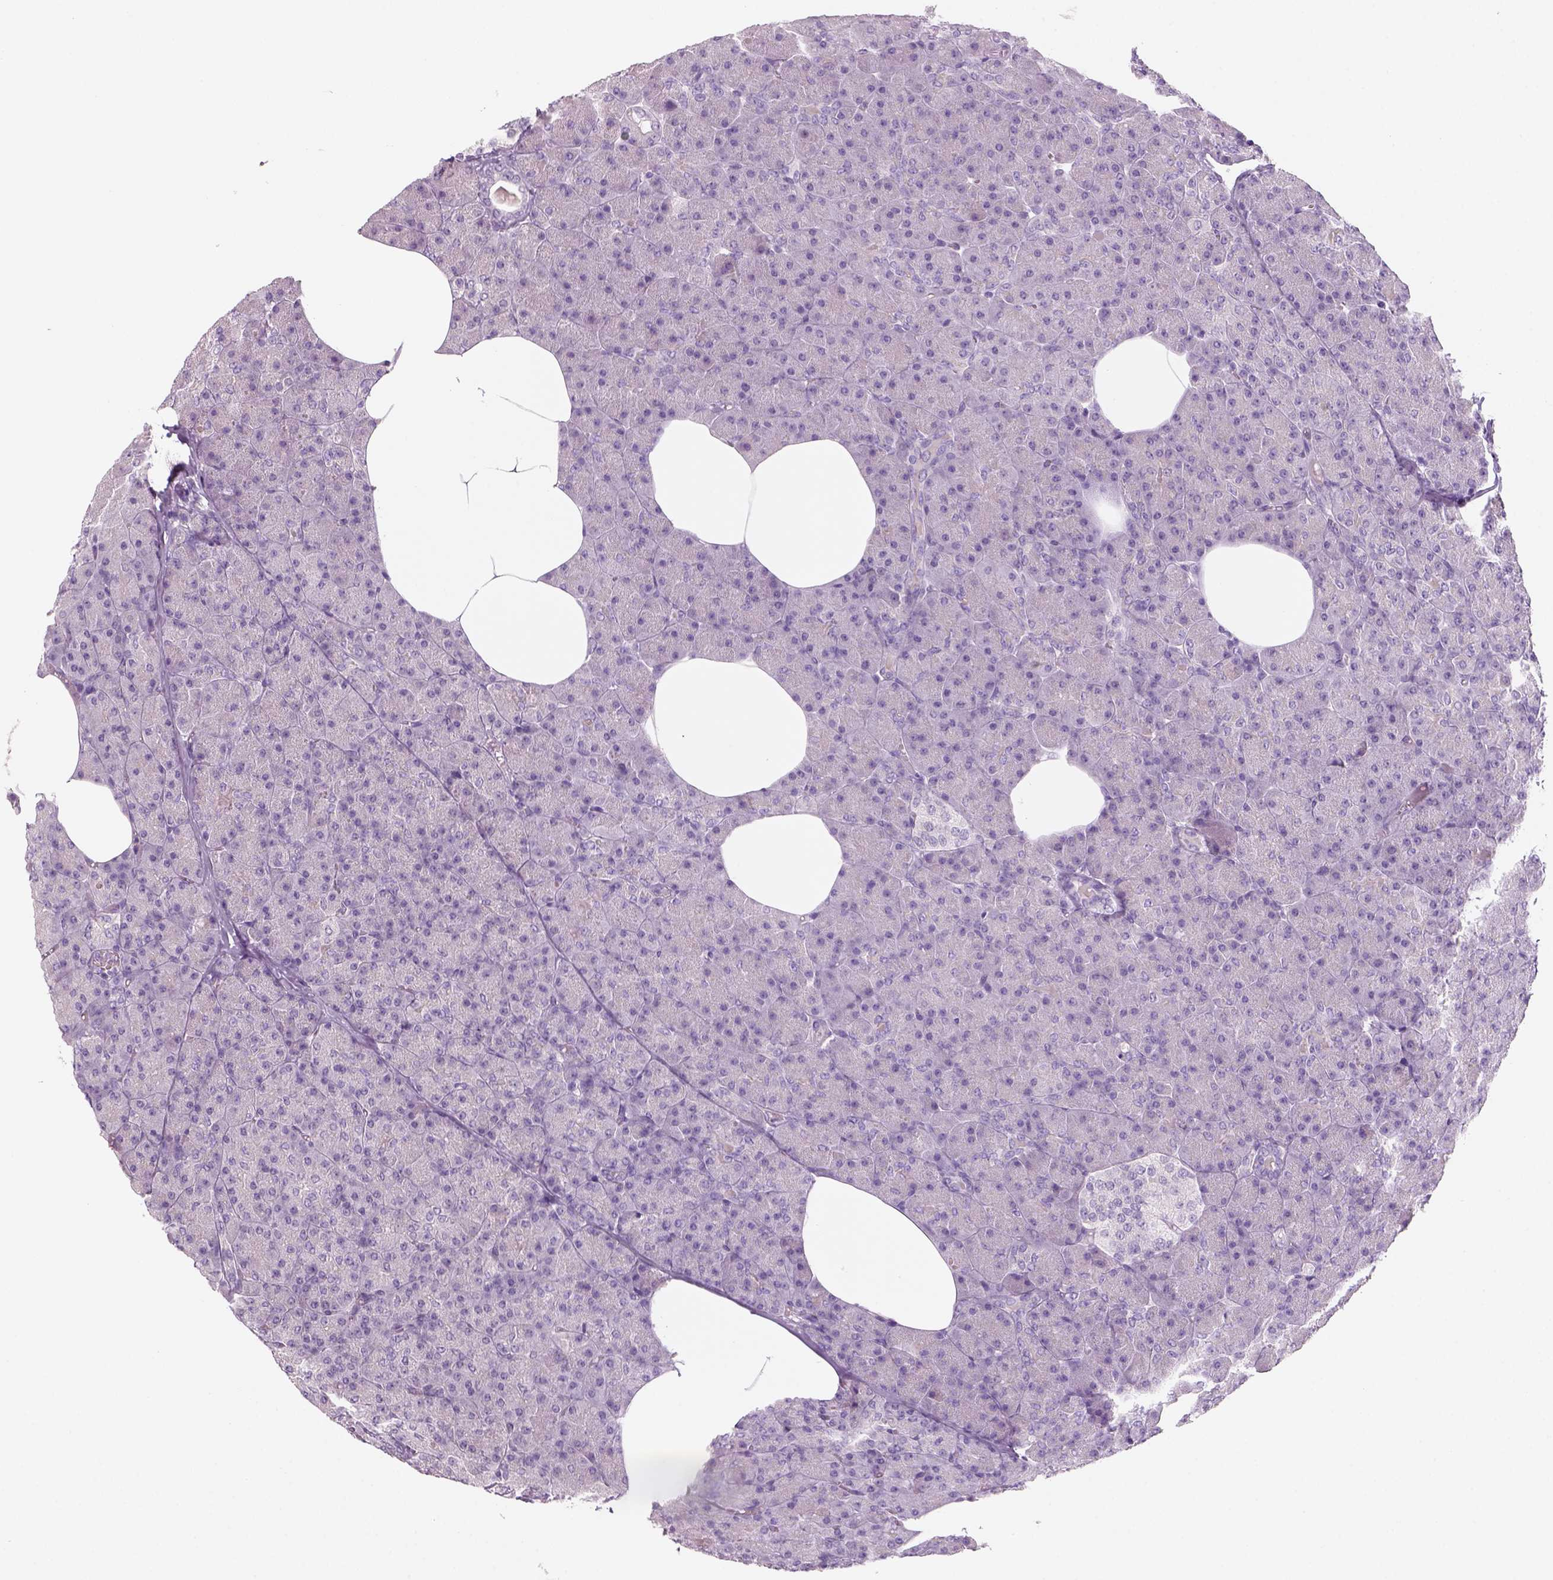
{"staining": {"intensity": "negative", "quantity": "none", "location": "none"}, "tissue": "pancreas", "cell_type": "Exocrine glandular cells", "image_type": "normal", "snomed": [{"axis": "morphology", "description": "Normal tissue, NOS"}, {"axis": "topography", "description": "Pancreas"}], "caption": "This histopathology image is of unremarkable pancreas stained with immunohistochemistry to label a protein in brown with the nuclei are counter-stained blue. There is no positivity in exocrine glandular cells.", "gene": "KRT25", "patient": {"sex": "female", "age": 45}}